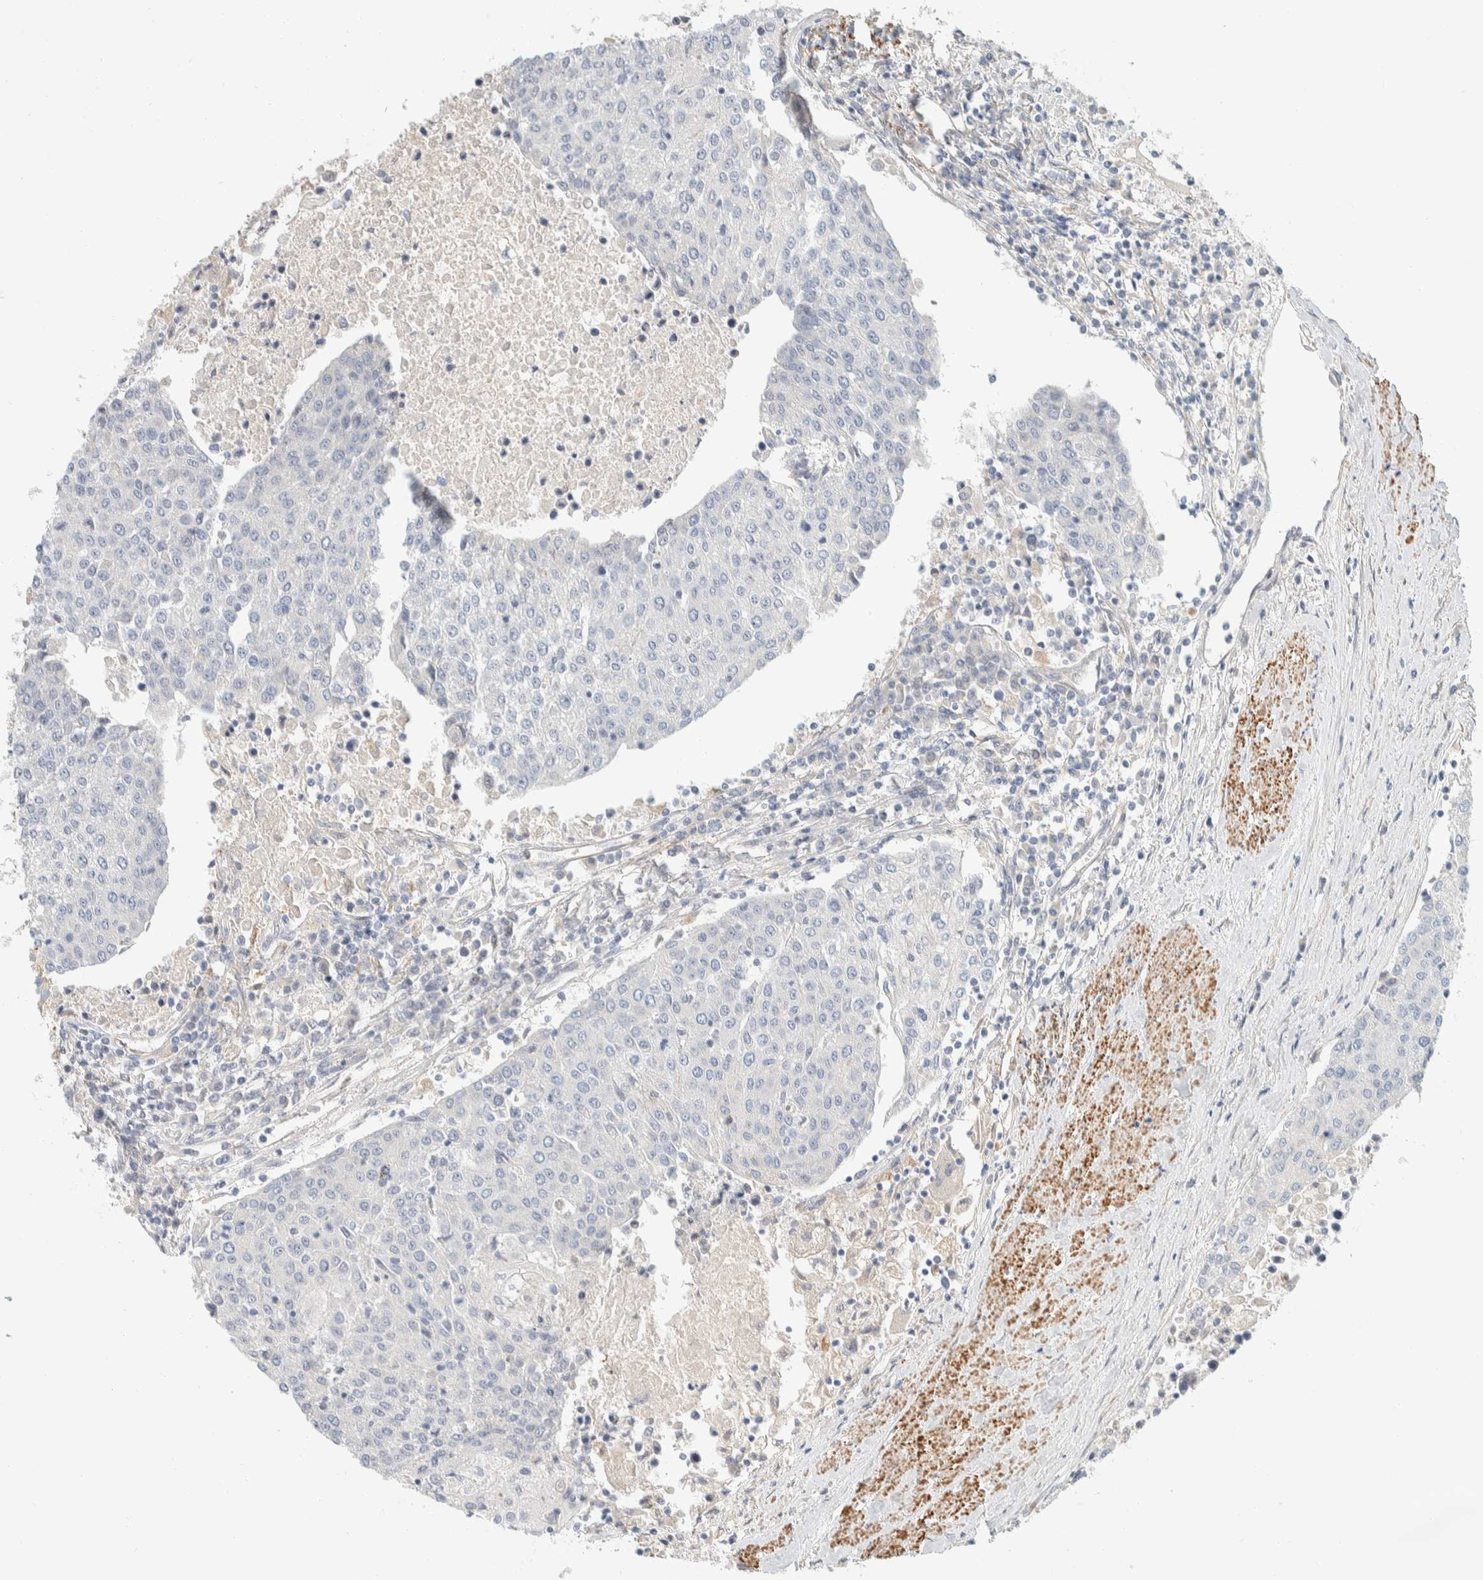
{"staining": {"intensity": "negative", "quantity": "none", "location": "none"}, "tissue": "urothelial cancer", "cell_type": "Tumor cells", "image_type": "cancer", "snomed": [{"axis": "morphology", "description": "Urothelial carcinoma, High grade"}, {"axis": "topography", "description": "Urinary bladder"}], "caption": "There is no significant staining in tumor cells of urothelial cancer.", "gene": "CDR2", "patient": {"sex": "female", "age": 85}}